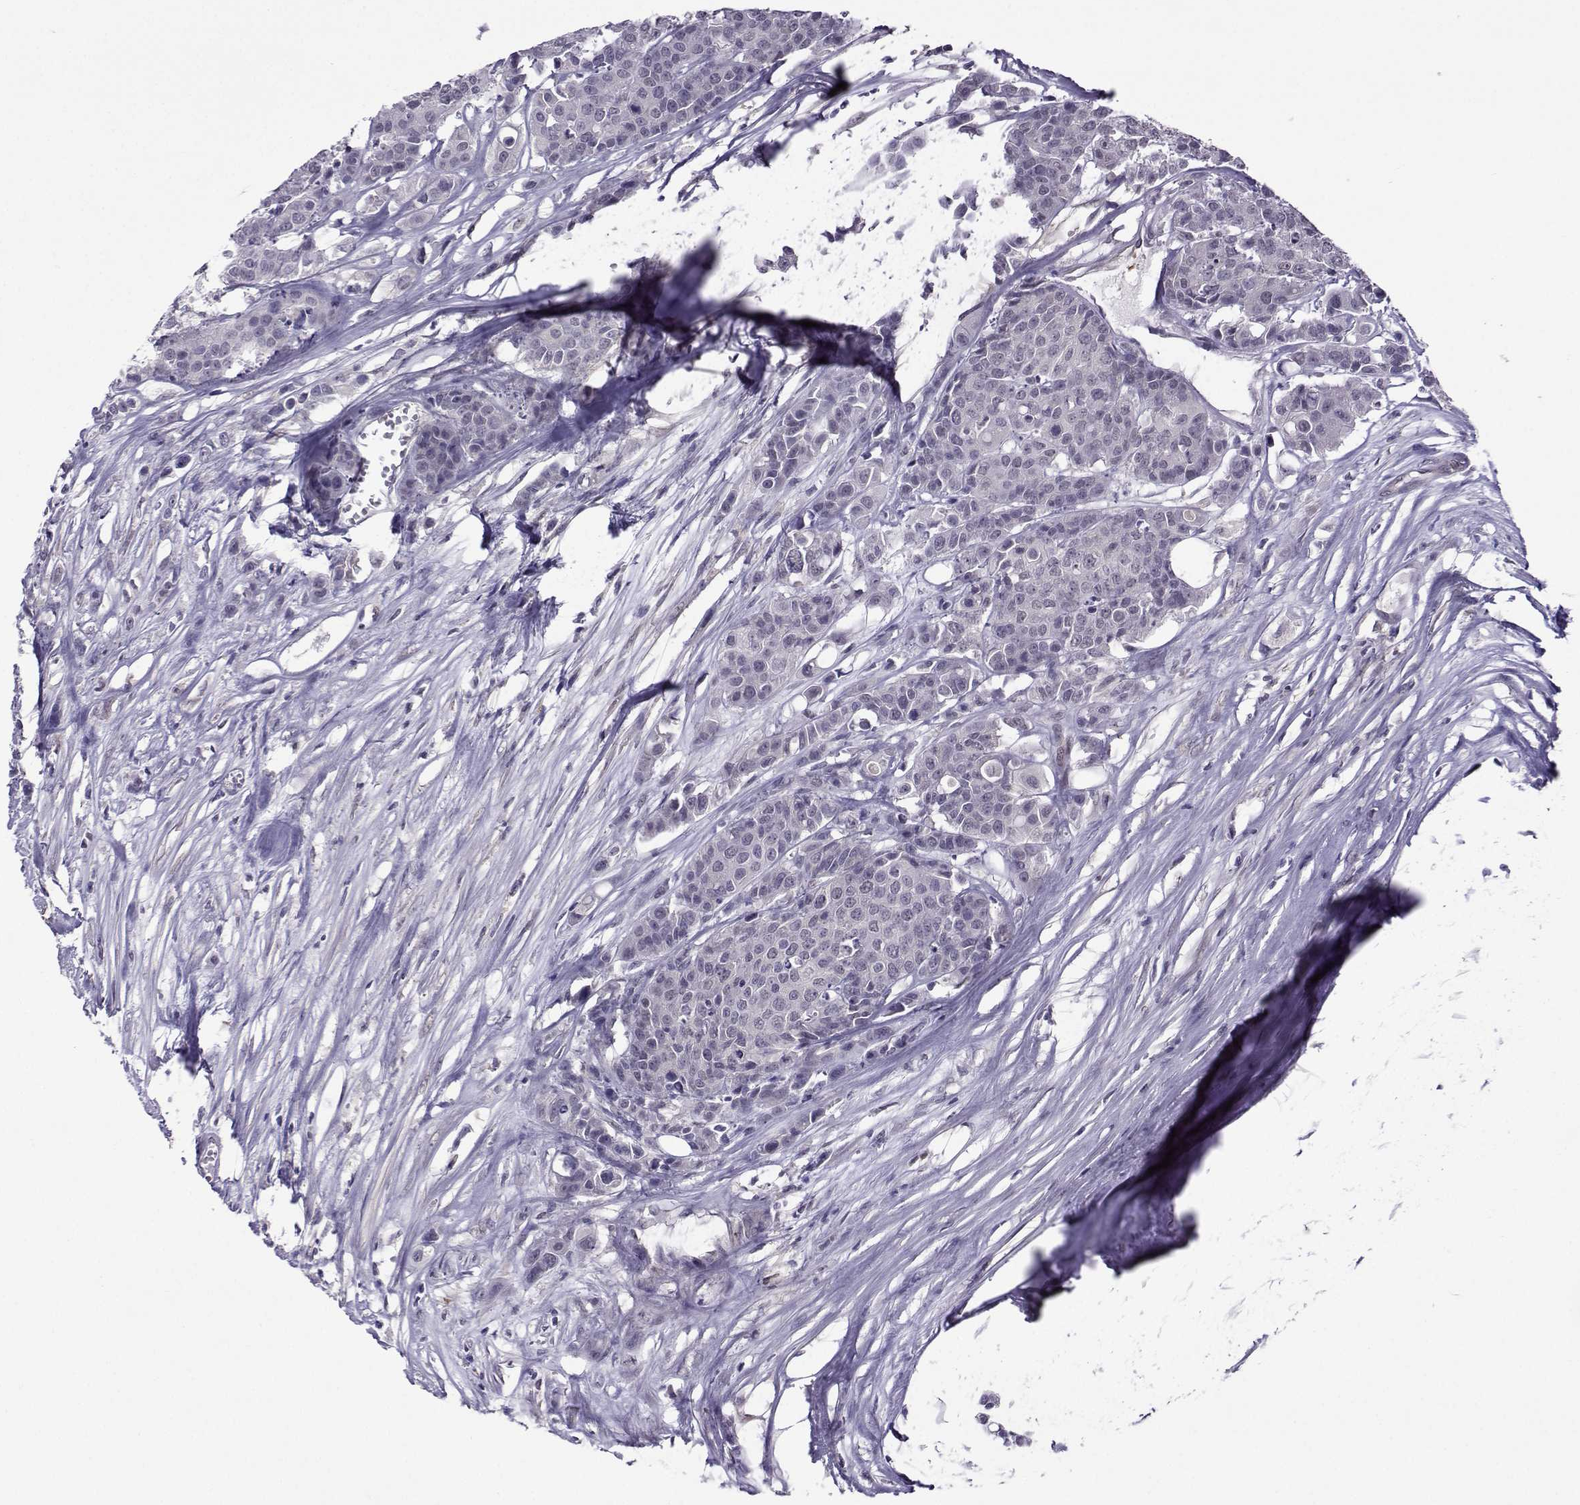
{"staining": {"intensity": "negative", "quantity": "none", "location": "none"}, "tissue": "carcinoid", "cell_type": "Tumor cells", "image_type": "cancer", "snomed": [{"axis": "morphology", "description": "Carcinoid, malignant, NOS"}, {"axis": "topography", "description": "Colon"}], "caption": "A micrograph of human carcinoid (malignant) is negative for staining in tumor cells. (DAB immunohistochemistry with hematoxylin counter stain).", "gene": "DDX20", "patient": {"sex": "male", "age": 81}}